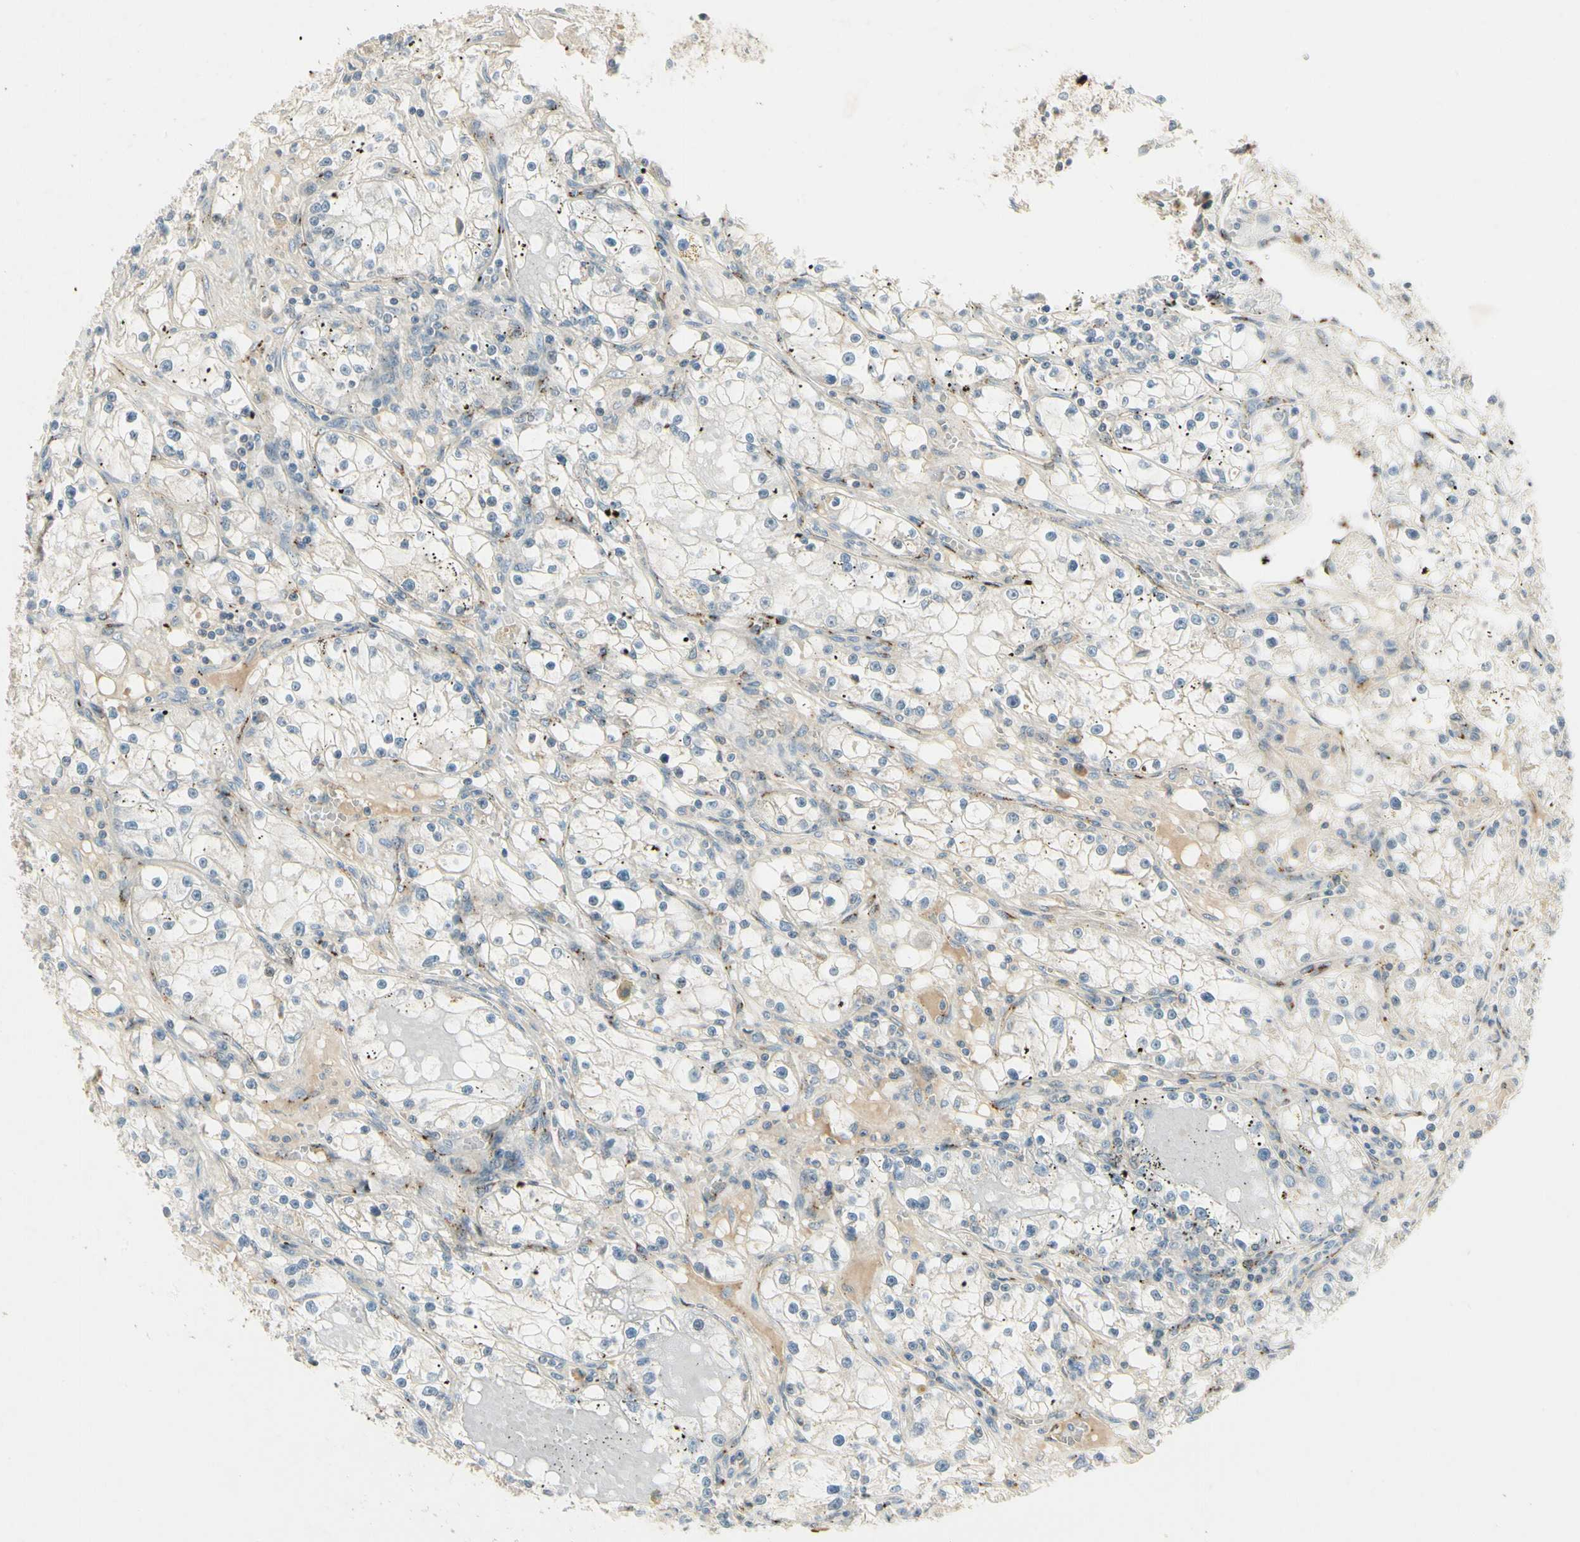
{"staining": {"intensity": "weak", "quantity": "<25%", "location": "cytoplasmic/membranous"}, "tissue": "renal cancer", "cell_type": "Tumor cells", "image_type": "cancer", "snomed": [{"axis": "morphology", "description": "Adenocarcinoma, NOS"}, {"axis": "topography", "description": "Kidney"}], "caption": "Renal adenocarcinoma was stained to show a protein in brown. There is no significant expression in tumor cells.", "gene": "MANSC1", "patient": {"sex": "male", "age": 56}}